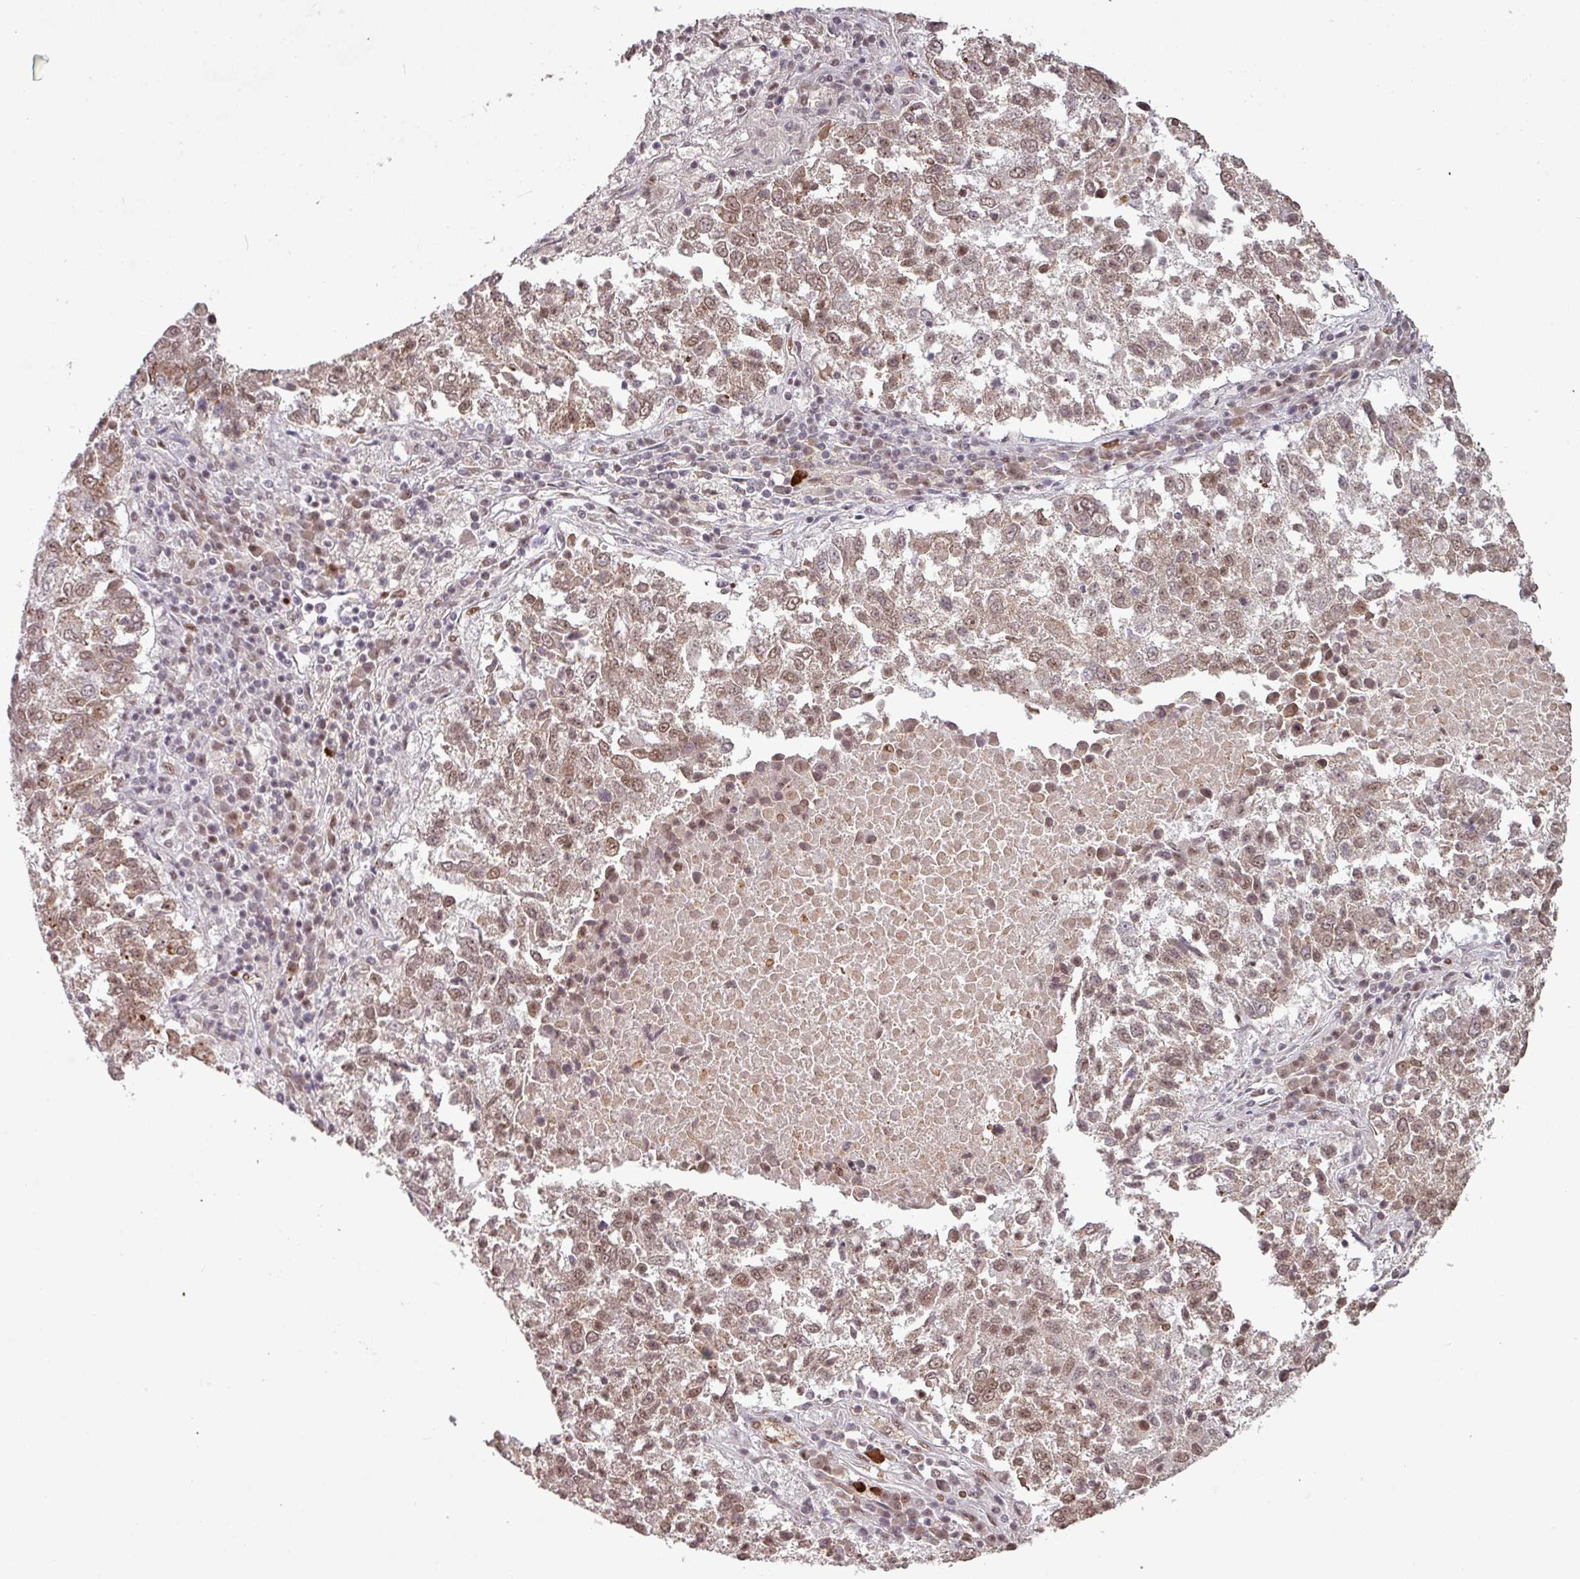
{"staining": {"intensity": "moderate", "quantity": ">75%", "location": "nuclear"}, "tissue": "lung cancer", "cell_type": "Tumor cells", "image_type": "cancer", "snomed": [{"axis": "morphology", "description": "Squamous cell carcinoma, NOS"}, {"axis": "topography", "description": "Lung"}], "caption": "Human lung squamous cell carcinoma stained for a protein (brown) shows moderate nuclear positive expression in approximately >75% of tumor cells.", "gene": "NEIL1", "patient": {"sex": "male", "age": 73}}